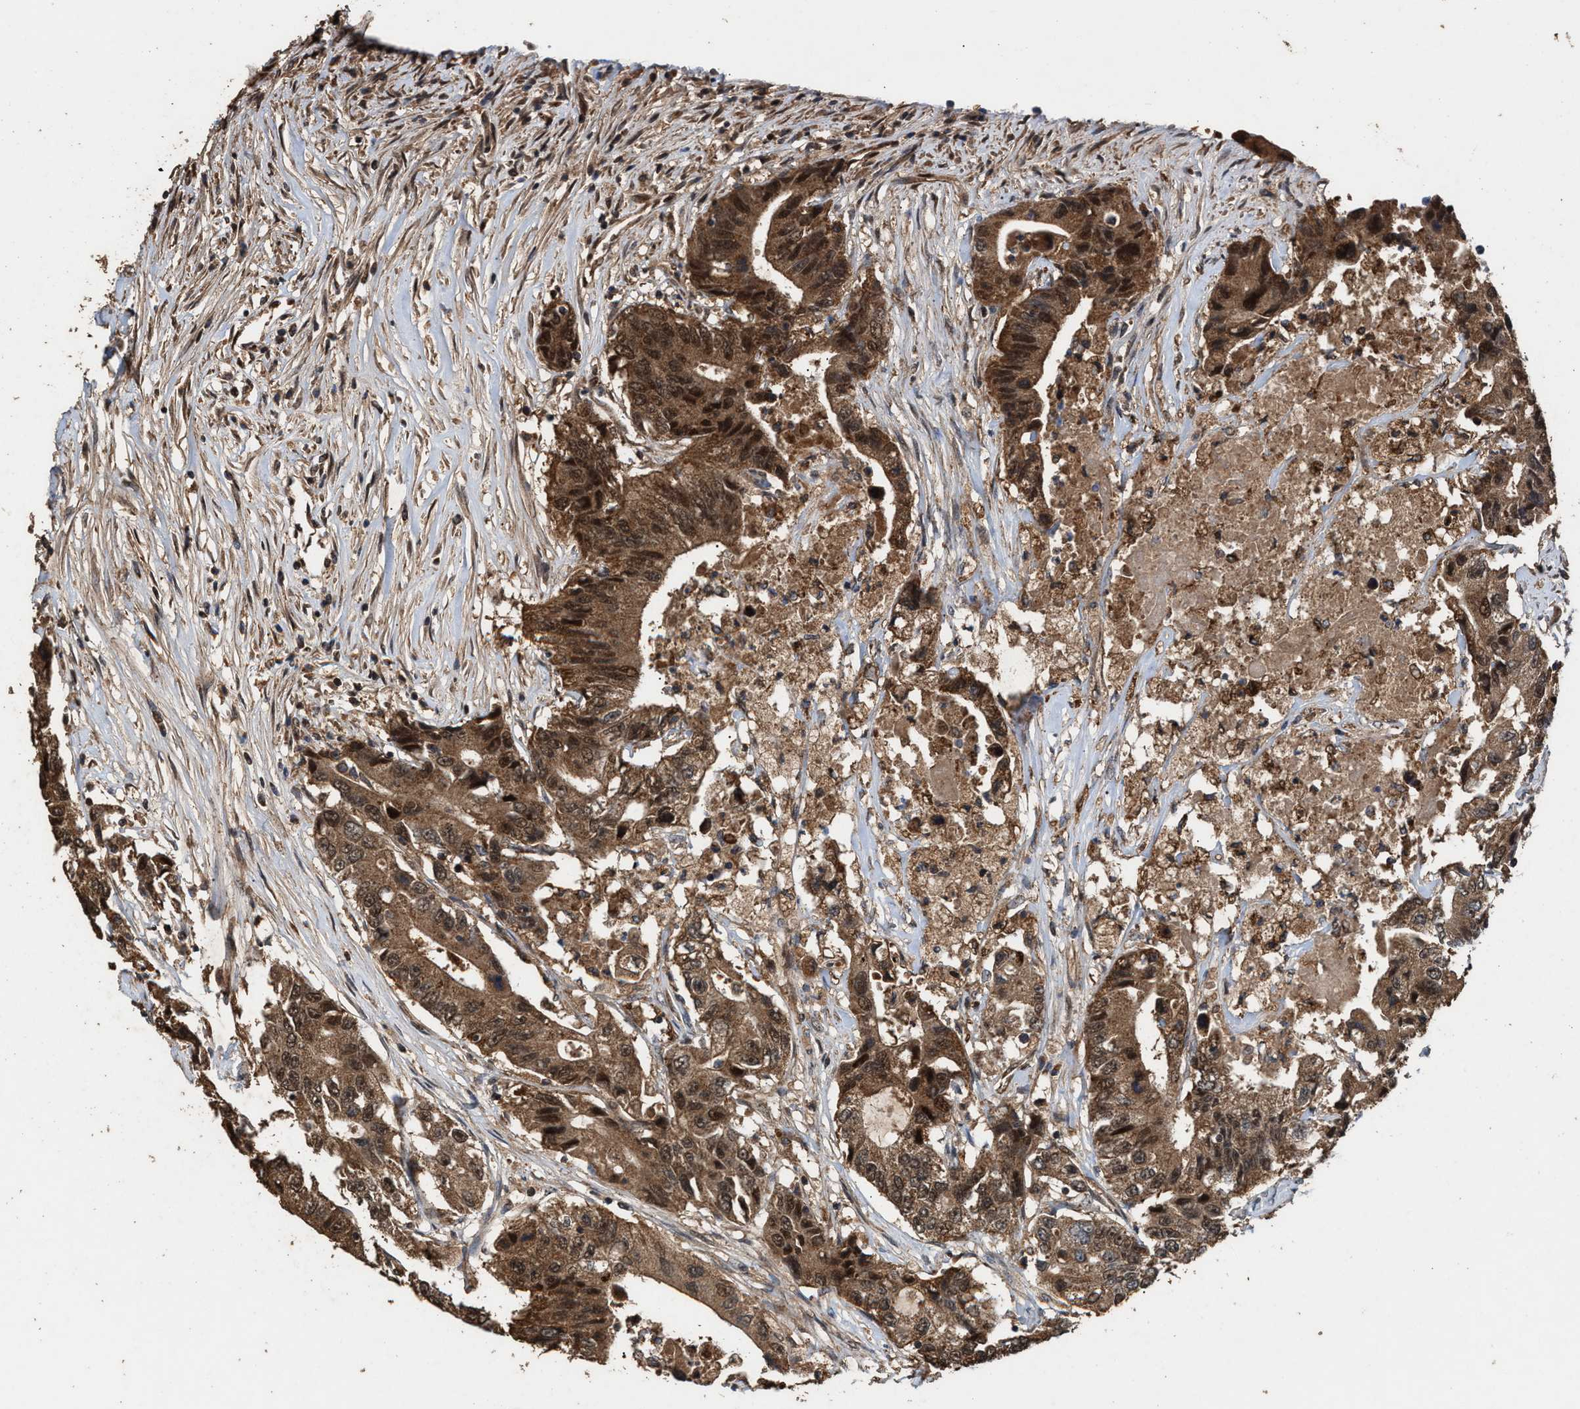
{"staining": {"intensity": "moderate", "quantity": ">75%", "location": "cytoplasmic/membranous,nuclear"}, "tissue": "colorectal cancer", "cell_type": "Tumor cells", "image_type": "cancer", "snomed": [{"axis": "morphology", "description": "Adenocarcinoma, NOS"}, {"axis": "topography", "description": "Colon"}], "caption": "Colorectal cancer stained for a protein (brown) shows moderate cytoplasmic/membranous and nuclear positive expression in approximately >75% of tumor cells.", "gene": "ZNHIT6", "patient": {"sex": "female", "age": 77}}